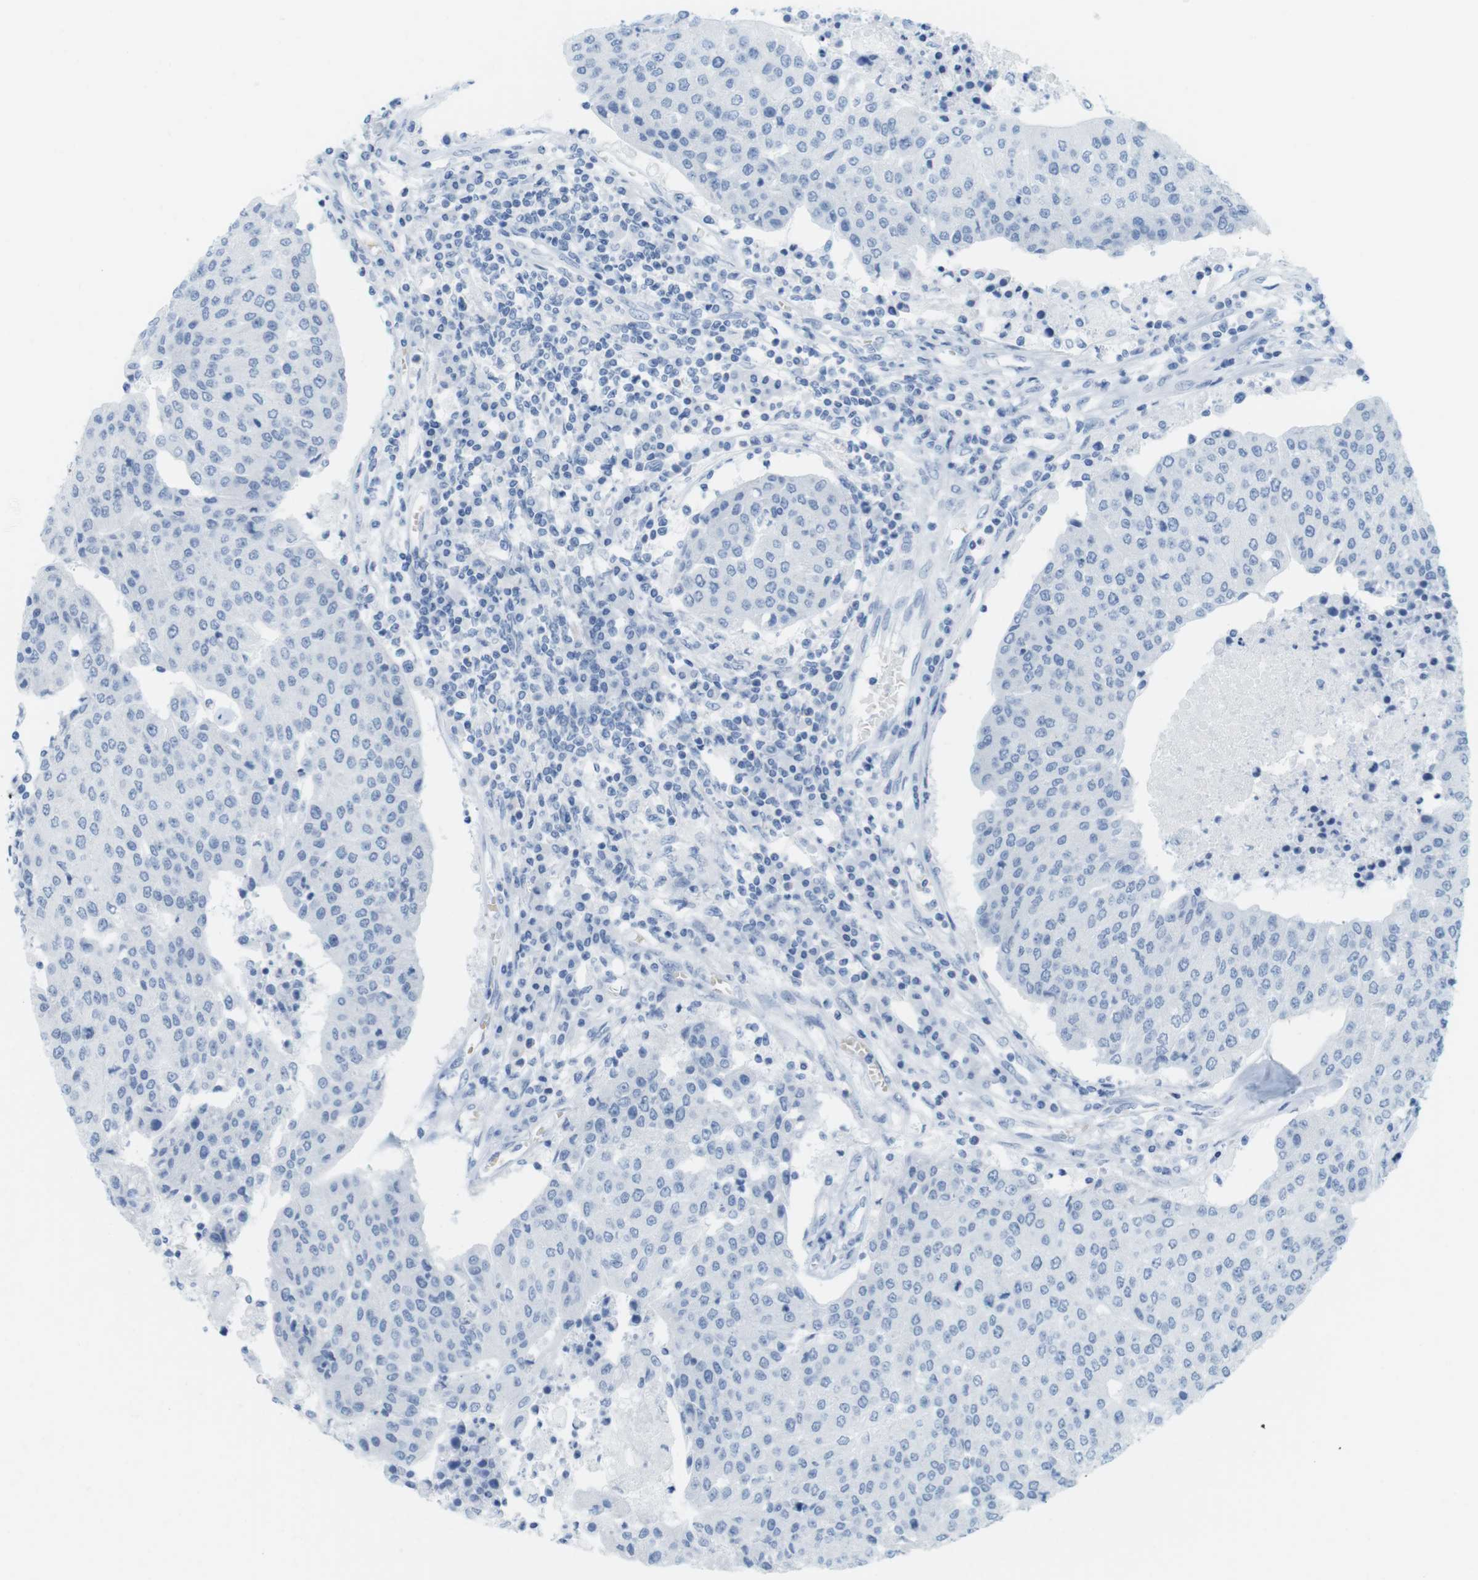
{"staining": {"intensity": "negative", "quantity": "none", "location": "none"}, "tissue": "urothelial cancer", "cell_type": "Tumor cells", "image_type": "cancer", "snomed": [{"axis": "morphology", "description": "Urothelial carcinoma, High grade"}, {"axis": "topography", "description": "Urinary bladder"}], "caption": "Tumor cells are negative for brown protein staining in urothelial carcinoma (high-grade).", "gene": "TNNT2", "patient": {"sex": "female", "age": 85}}